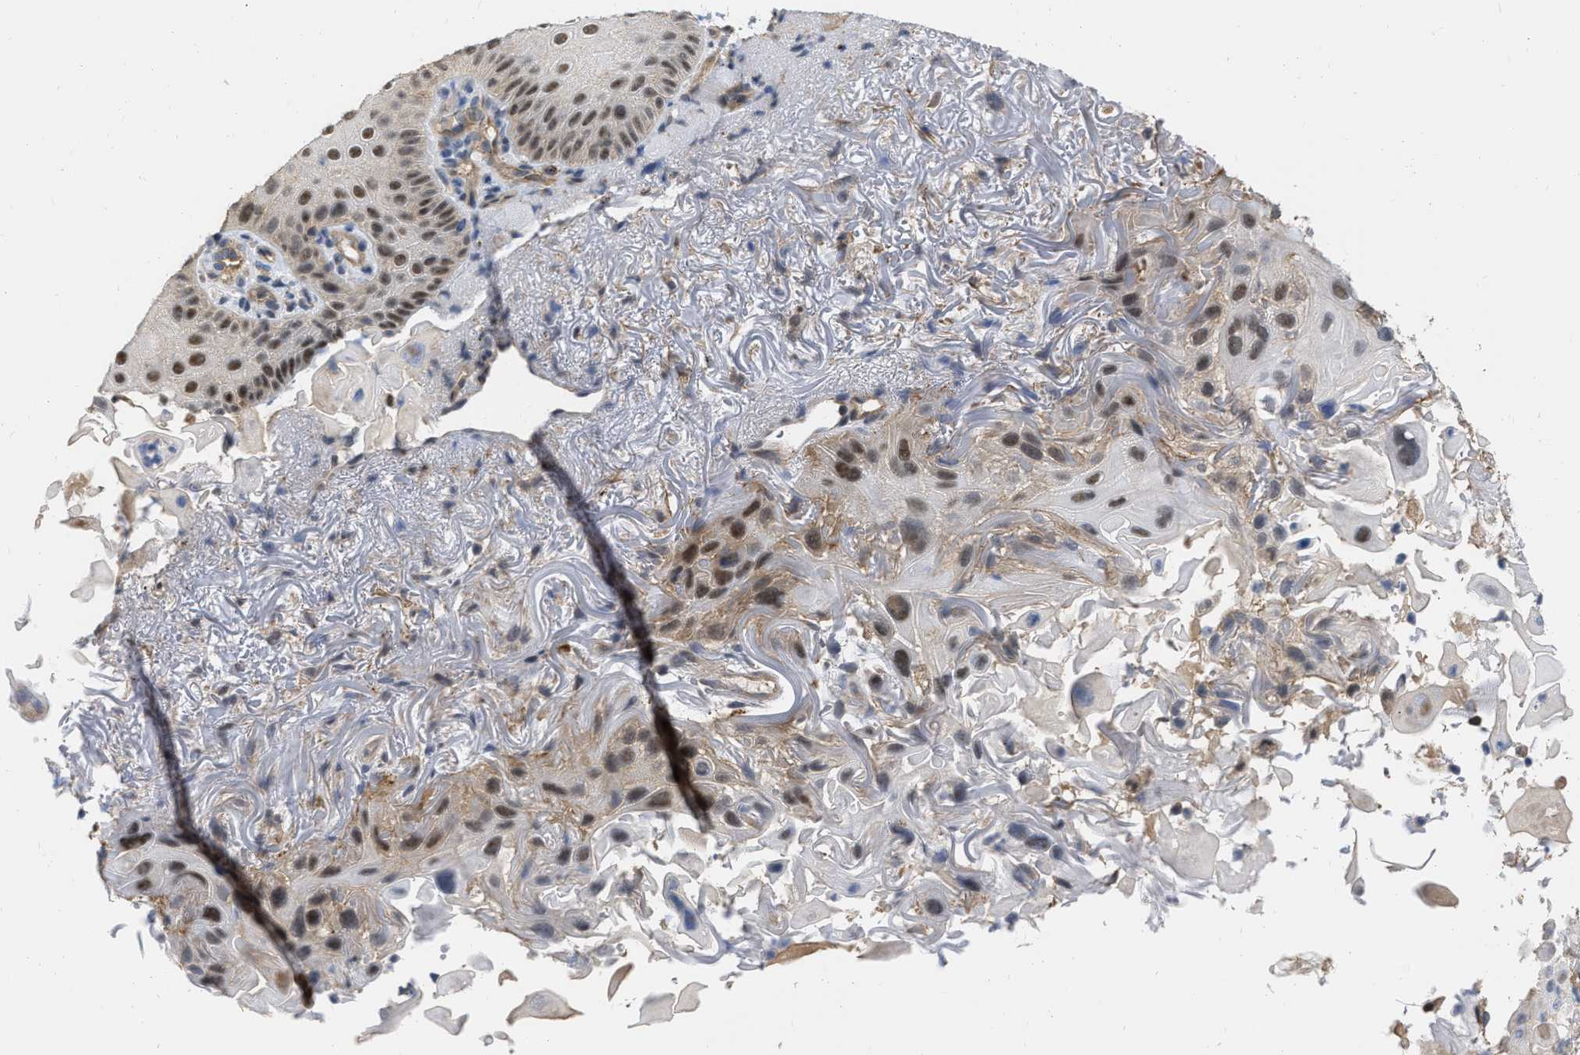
{"staining": {"intensity": "moderate", "quantity": "25%-75%", "location": "nuclear"}, "tissue": "skin cancer", "cell_type": "Tumor cells", "image_type": "cancer", "snomed": [{"axis": "morphology", "description": "Squamous cell carcinoma, NOS"}, {"axis": "topography", "description": "Skin"}], "caption": "IHC staining of skin cancer (squamous cell carcinoma), which exhibits medium levels of moderate nuclear staining in approximately 25%-75% of tumor cells indicating moderate nuclear protein staining. The staining was performed using DAB (3,3'-diaminobenzidine) (brown) for protein detection and nuclei were counterstained in hematoxylin (blue).", "gene": "NAPEPLD", "patient": {"sex": "female", "age": 77}}